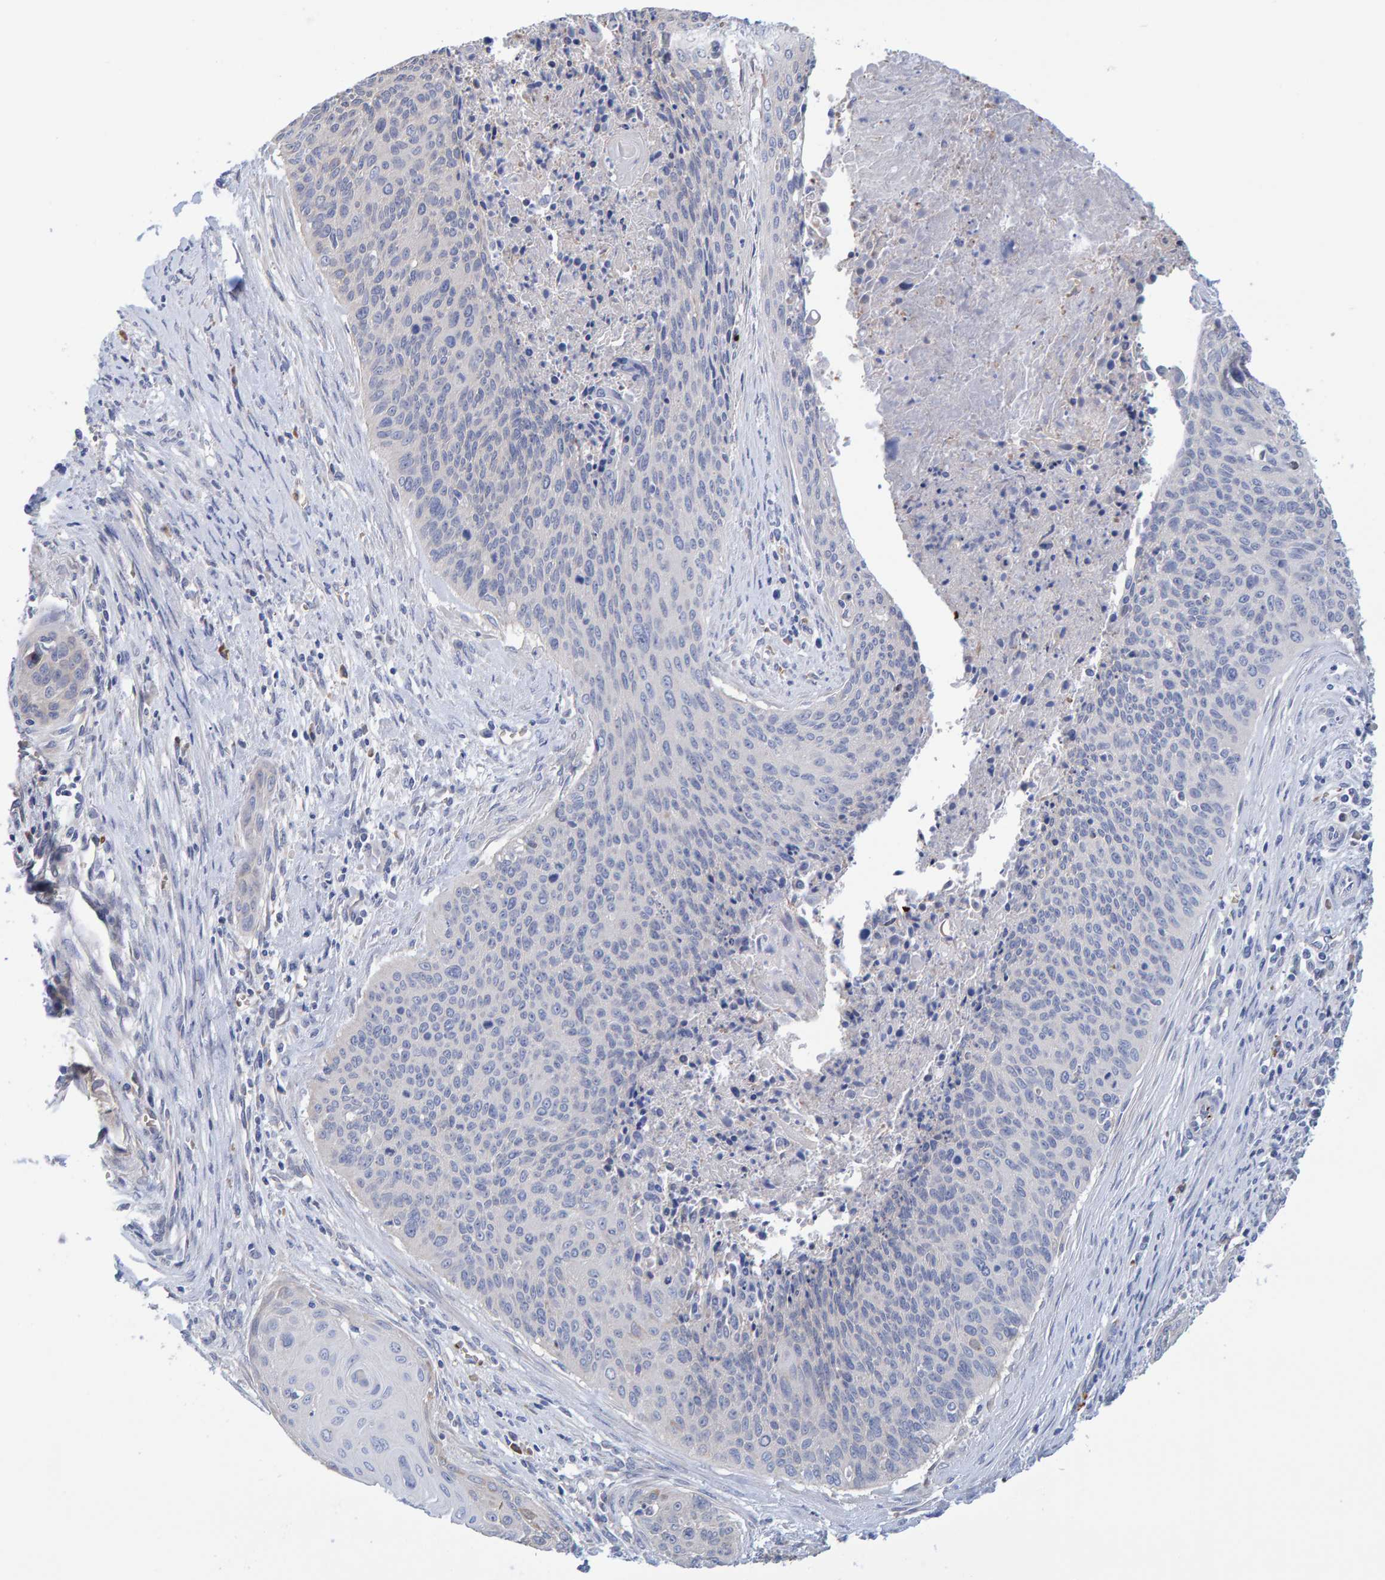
{"staining": {"intensity": "negative", "quantity": "none", "location": "none"}, "tissue": "cervical cancer", "cell_type": "Tumor cells", "image_type": "cancer", "snomed": [{"axis": "morphology", "description": "Squamous cell carcinoma, NOS"}, {"axis": "topography", "description": "Cervix"}], "caption": "Immunohistochemical staining of squamous cell carcinoma (cervical) displays no significant expression in tumor cells. (Immunohistochemistry, brightfield microscopy, high magnification).", "gene": "VPS9D1", "patient": {"sex": "female", "age": 55}}